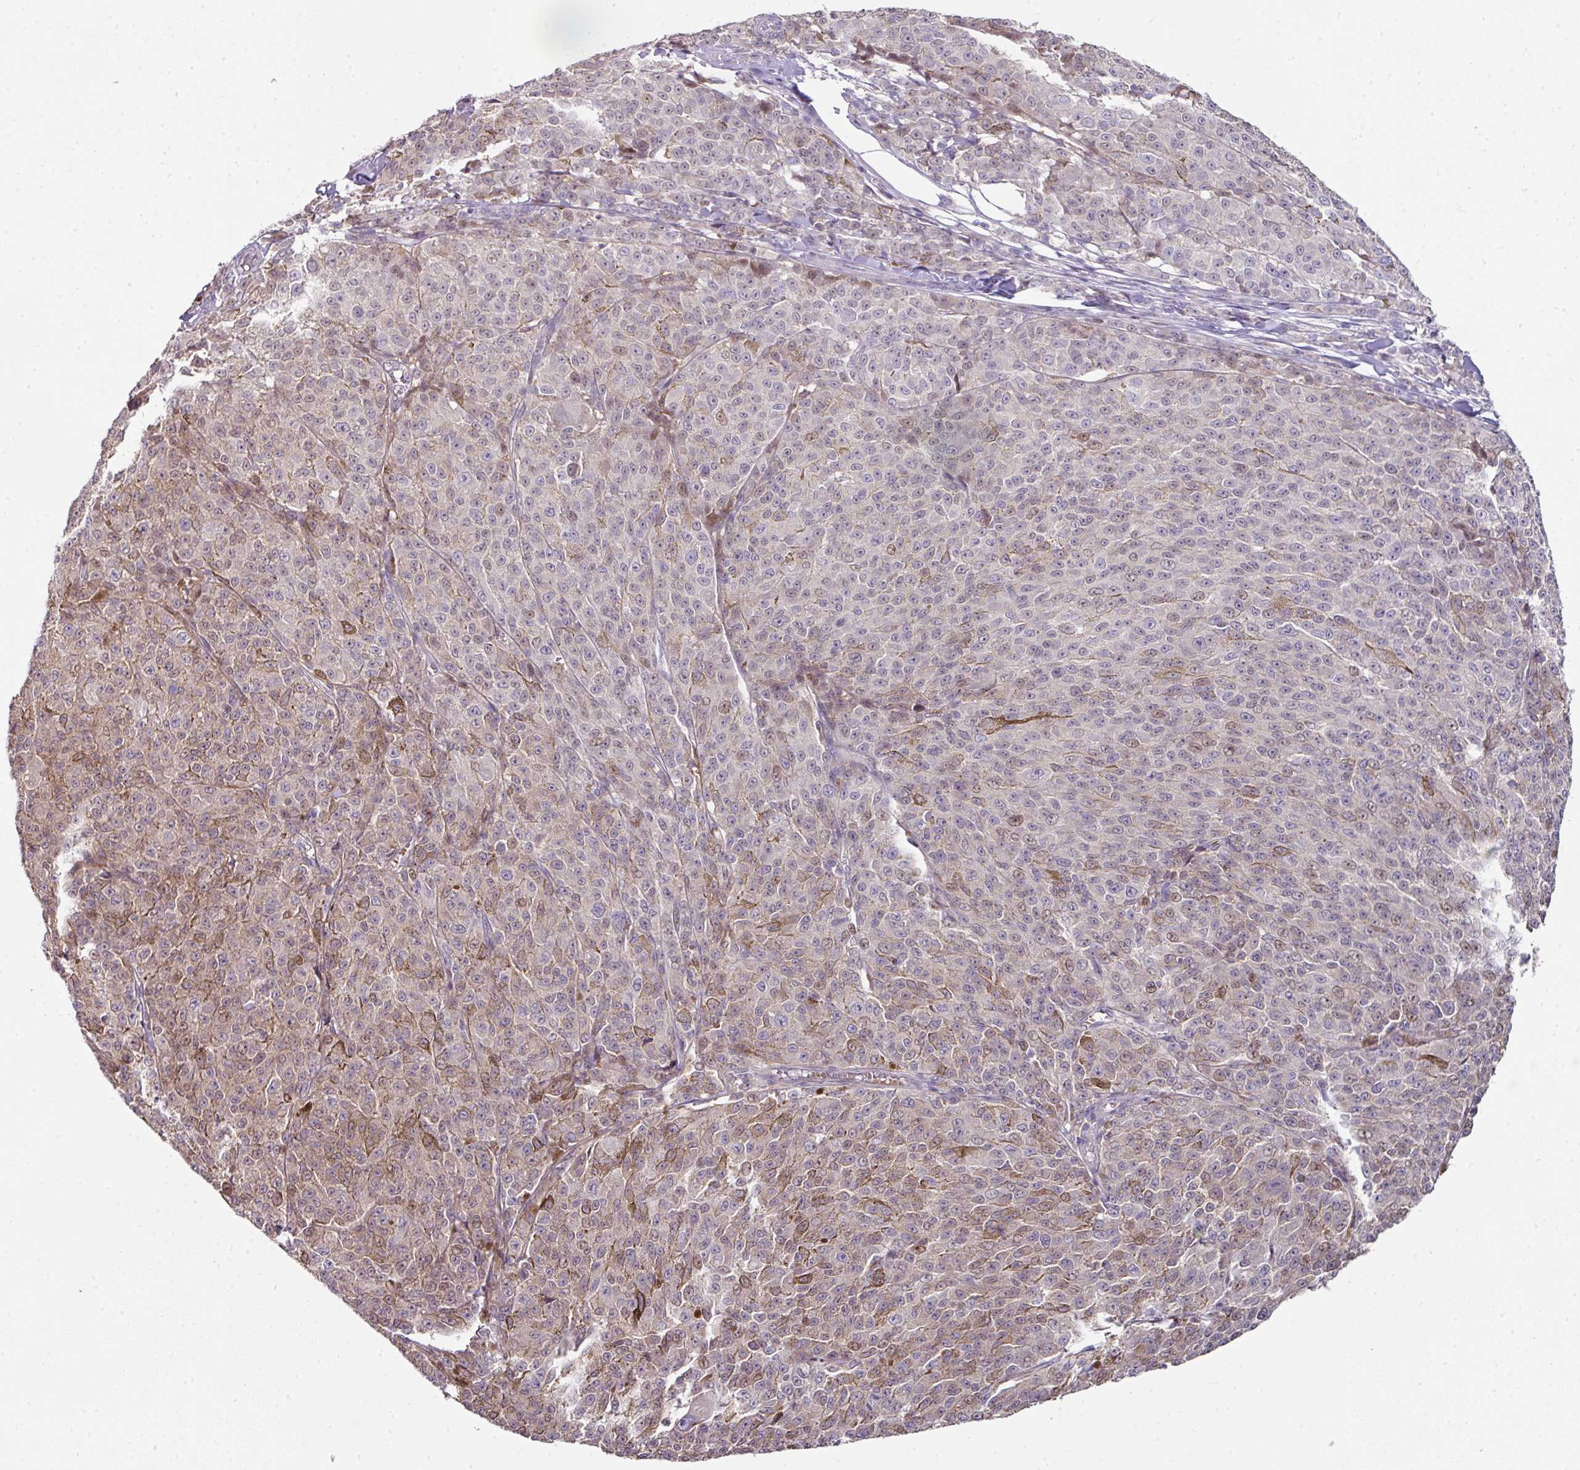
{"staining": {"intensity": "weak", "quantity": "25%-75%", "location": "cytoplasmic/membranous"}, "tissue": "melanoma", "cell_type": "Tumor cells", "image_type": "cancer", "snomed": [{"axis": "morphology", "description": "Malignant melanoma, NOS"}, {"axis": "topography", "description": "Skin"}], "caption": "Immunohistochemical staining of human malignant melanoma exhibits low levels of weak cytoplasmic/membranous staining in about 25%-75% of tumor cells.", "gene": "ANKRD18A", "patient": {"sex": "female", "age": 52}}